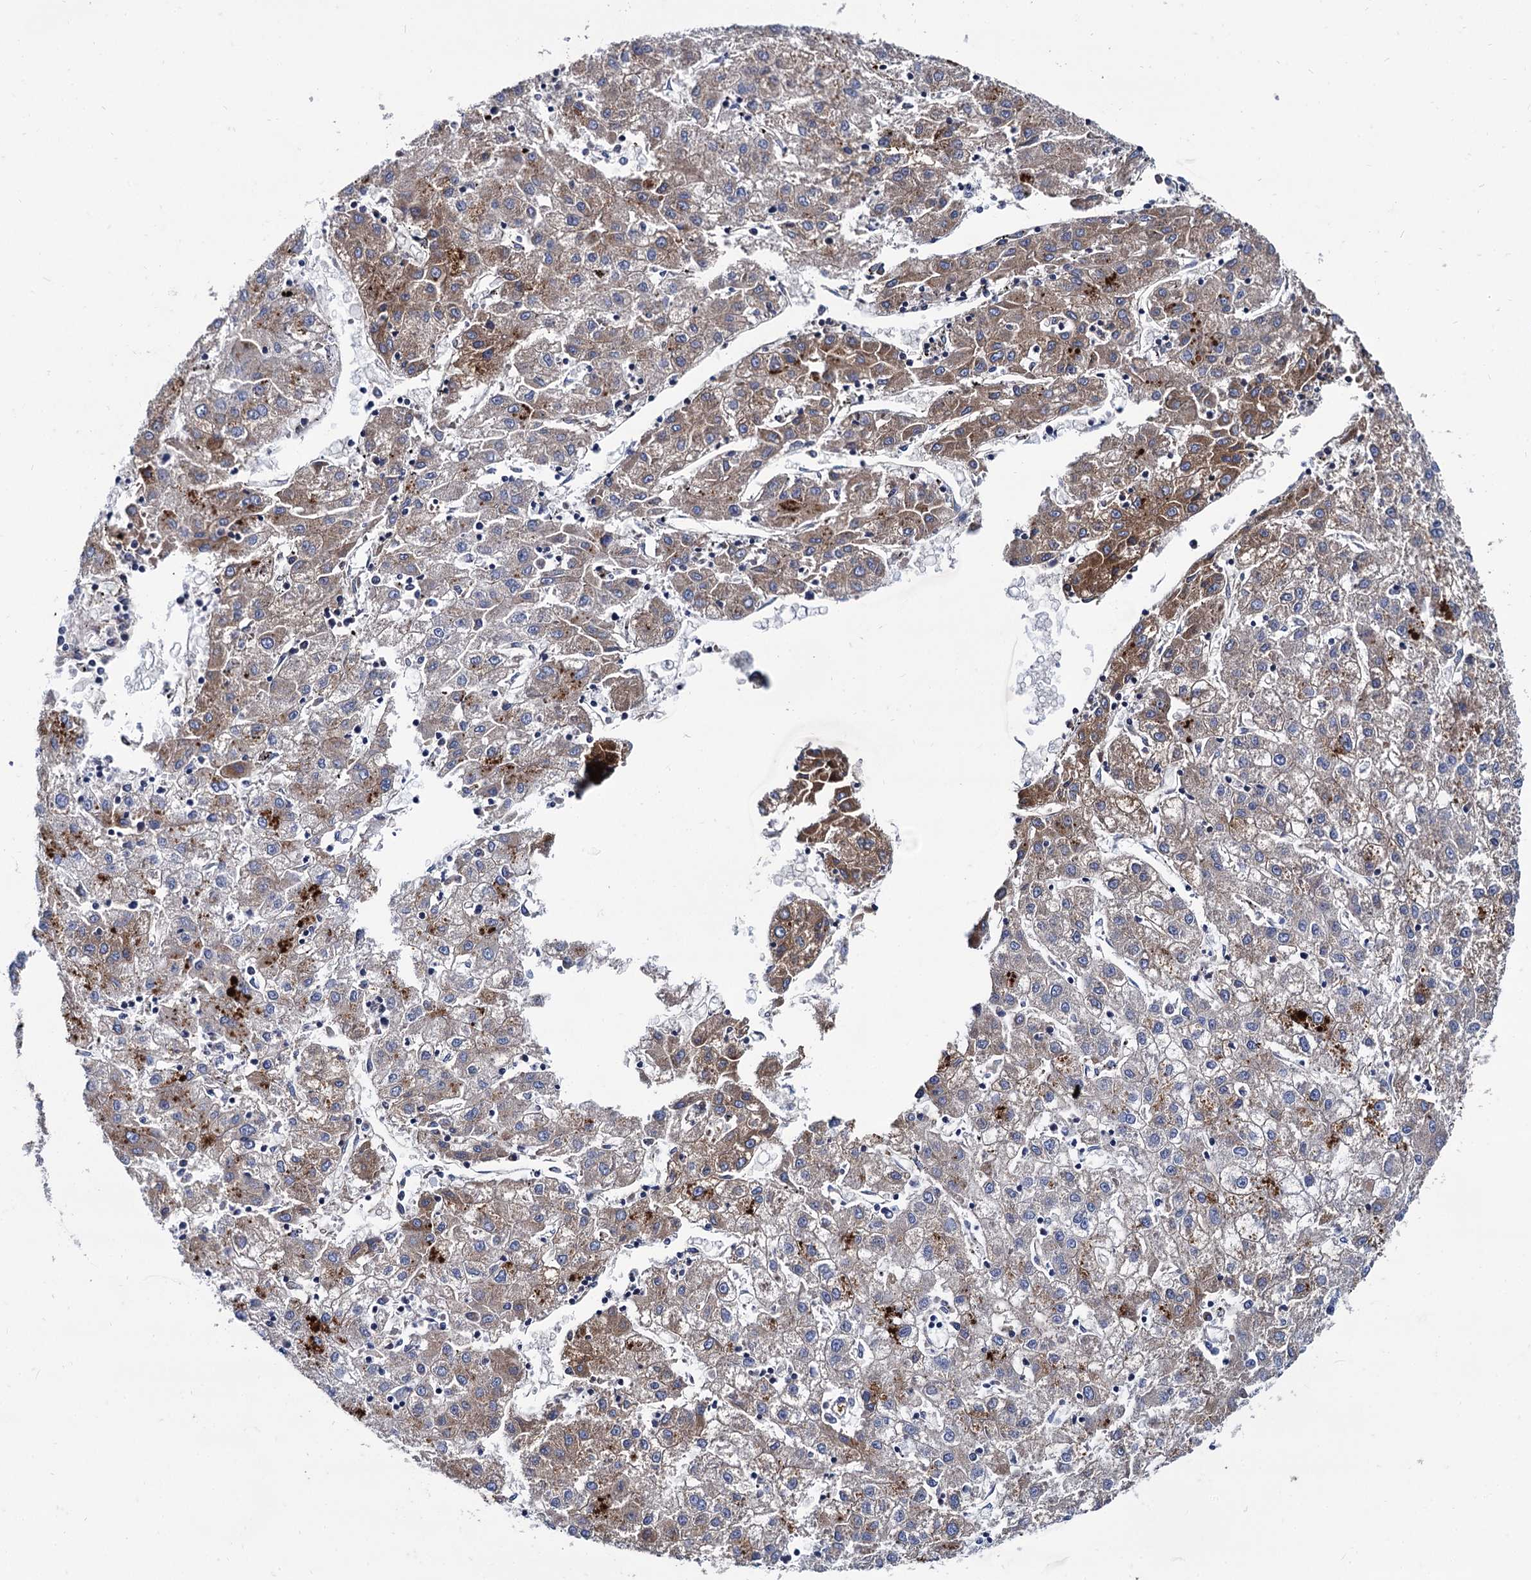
{"staining": {"intensity": "moderate", "quantity": "<25%", "location": "cytoplasmic/membranous"}, "tissue": "liver cancer", "cell_type": "Tumor cells", "image_type": "cancer", "snomed": [{"axis": "morphology", "description": "Carcinoma, Hepatocellular, NOS"}, {"axis": "topography", "description": "Liver"}], "caption": "Human liver hepatocellular carcinoma stained with a brown dye demonstrates moderate cytoplasmic/membranous positive expression in about <25% of tumor cells.", "gene": "APOD", "patient": {"sex": "male", "age": 72}}